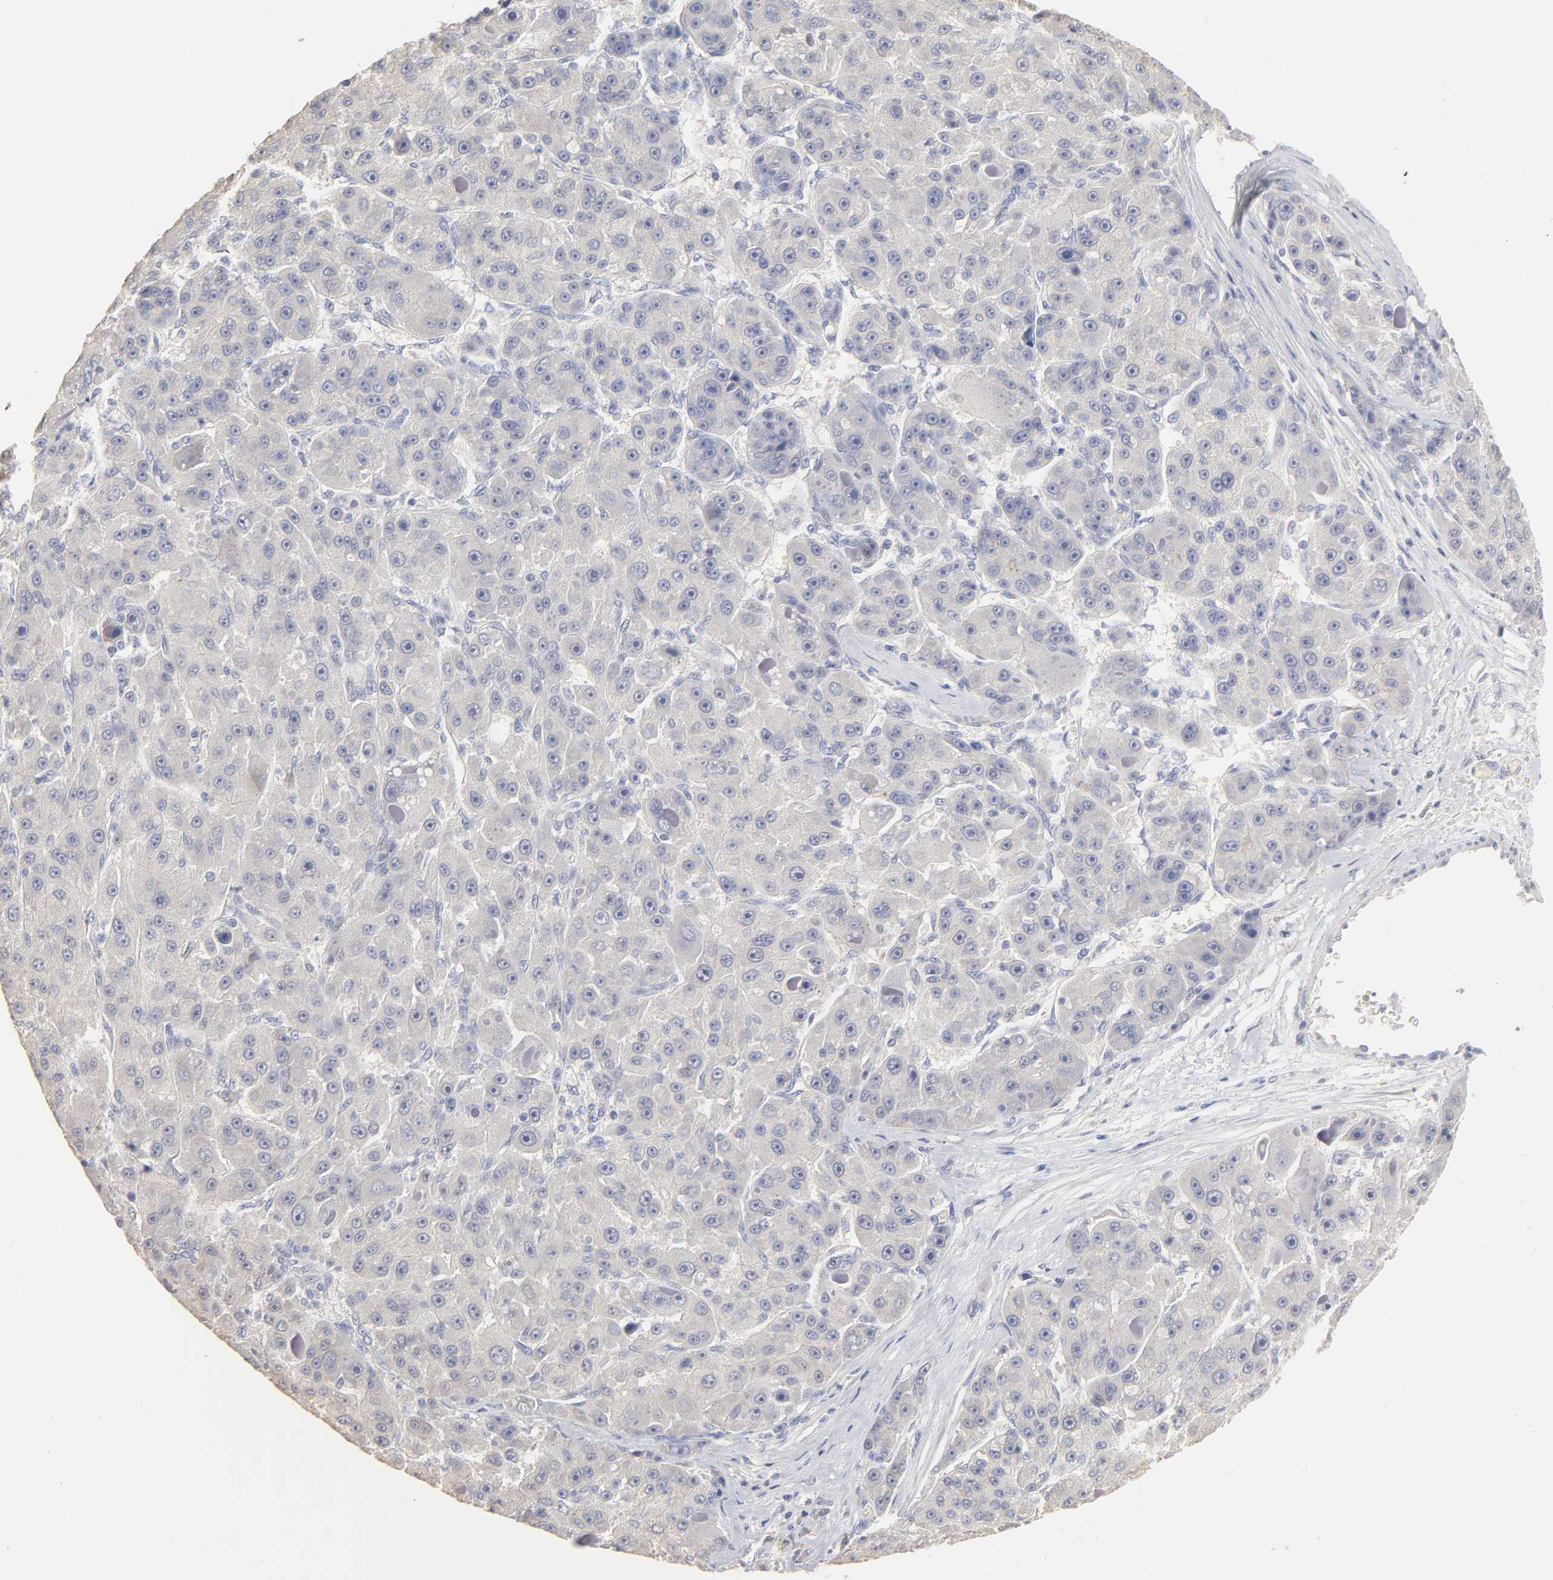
{"staining": {"intensity": "weak", "quantity": "25%-75%", "location": "cytoplasmic/membranous"}, "tissue": "liver cancer", "cell_type": "Tumor cells", "image_type": "cancer", "snomed": [{"axis": "morphology", "description": "Carcinoma, Hepatocellular, NOS"}, {"axis": "topography", "description": "Liver"}], "caption": "Liver cancer (hepatocellular carcinoma) stained for a protein shows weak cytoplasmic/membranous positivity in tumor cells.", "gene": "DNAL4", "patient": {"sex": "male", "age": 76}}